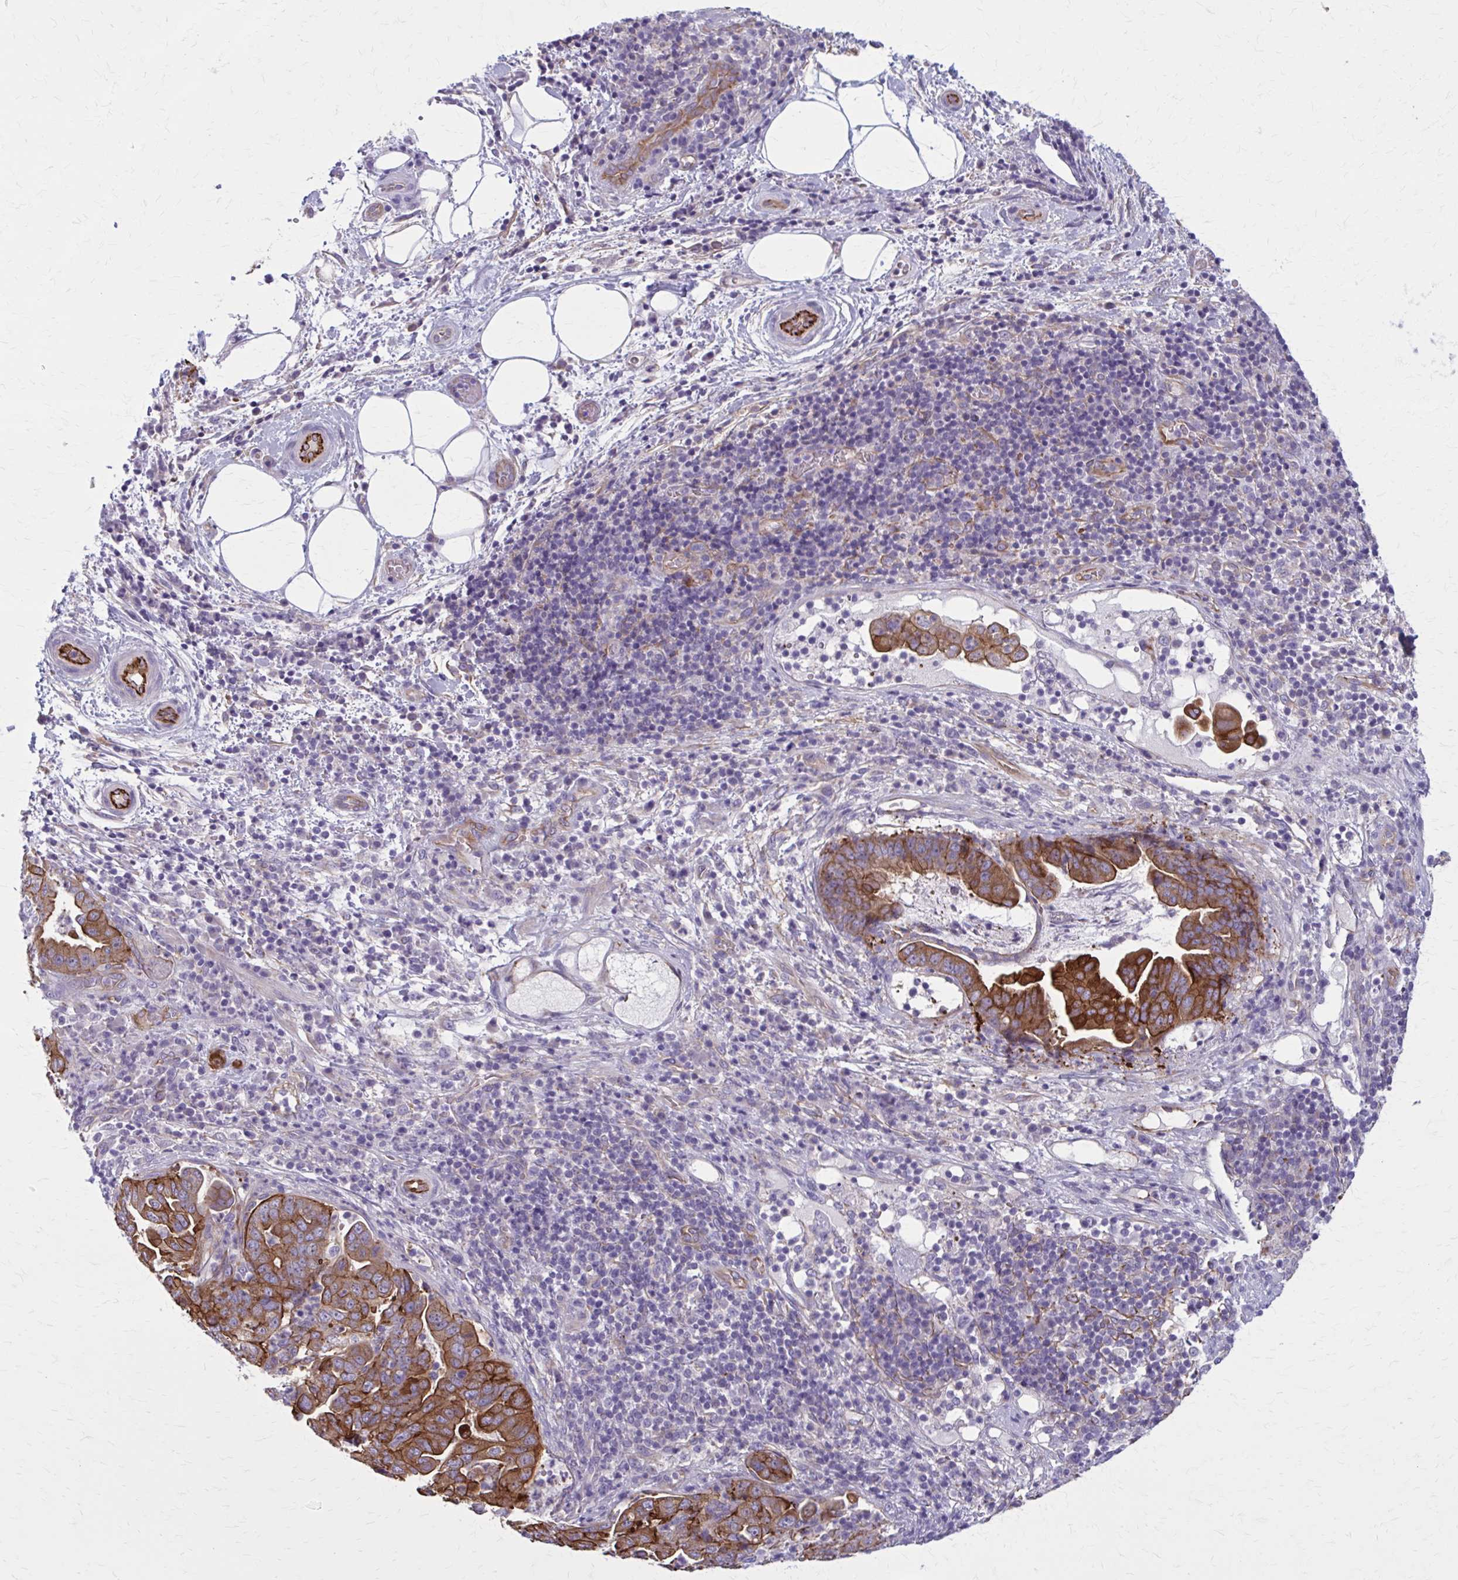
{"staining": {"intensity": "strong", "quantity": ">75%", "location": "cytoplasmic/membranous"}, "tissue": "pancreatic cancer", "cell_type": "Tumor cells", "image_type": "cancer", "snomed": [{"axis": "morphology", "description": "Normal tissue, NOS"}, {"axis": "morphology", "description": "Adenocarcinoma, NOS"}, {"axis": "topography", "description": "Lymph node"}, {"axis": "topography", "description": "Pancreas"}], "caption": "This is a micrograph of immunohistochemistry (IHC) staining of adenocarcinoma (pancreatic), which shows strong staining in the cytoplasmic/membranous of tumor cells.", "gene": "ZDHHC7", "patient": {"sex": "female", "age": 67}}